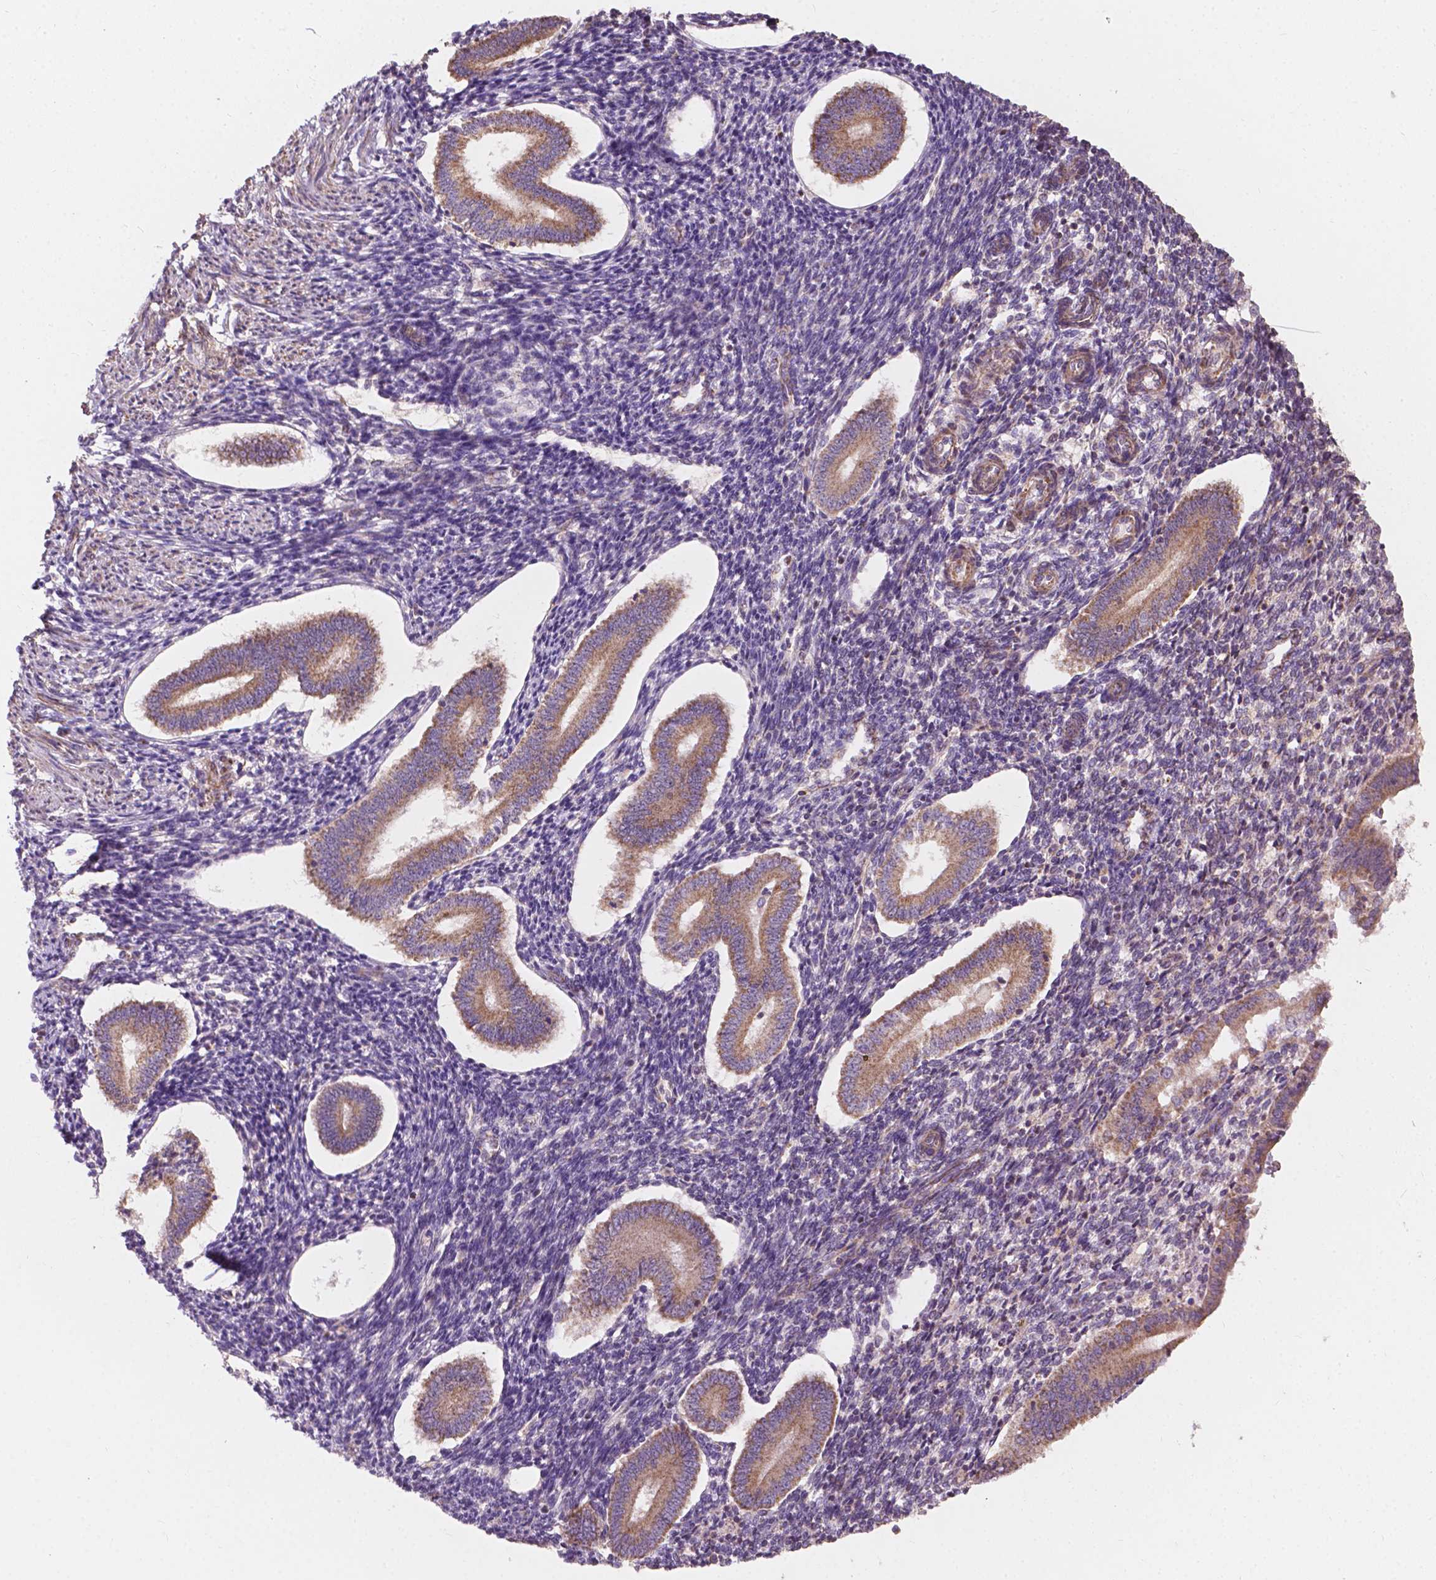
{"staining": {"intensity": "negative", "quantity": "none", "location": "none"}, "tissue": "endometrium", "cell_type": "Cells in endometrial stroma", "image_type": "normal", "snomed": [{"axis": "morphology", "description": "Normal tissue, NOS"}, {"axis": "topography", "description": "Endometrium"}], "caption": "Human endometrium stained for a protein using immunohistochemistry (IHC) displays no positivity in cells in endometrial stroma.", "gene": "NDUFA10", "patient": {"sex": "female", "age": 40}}